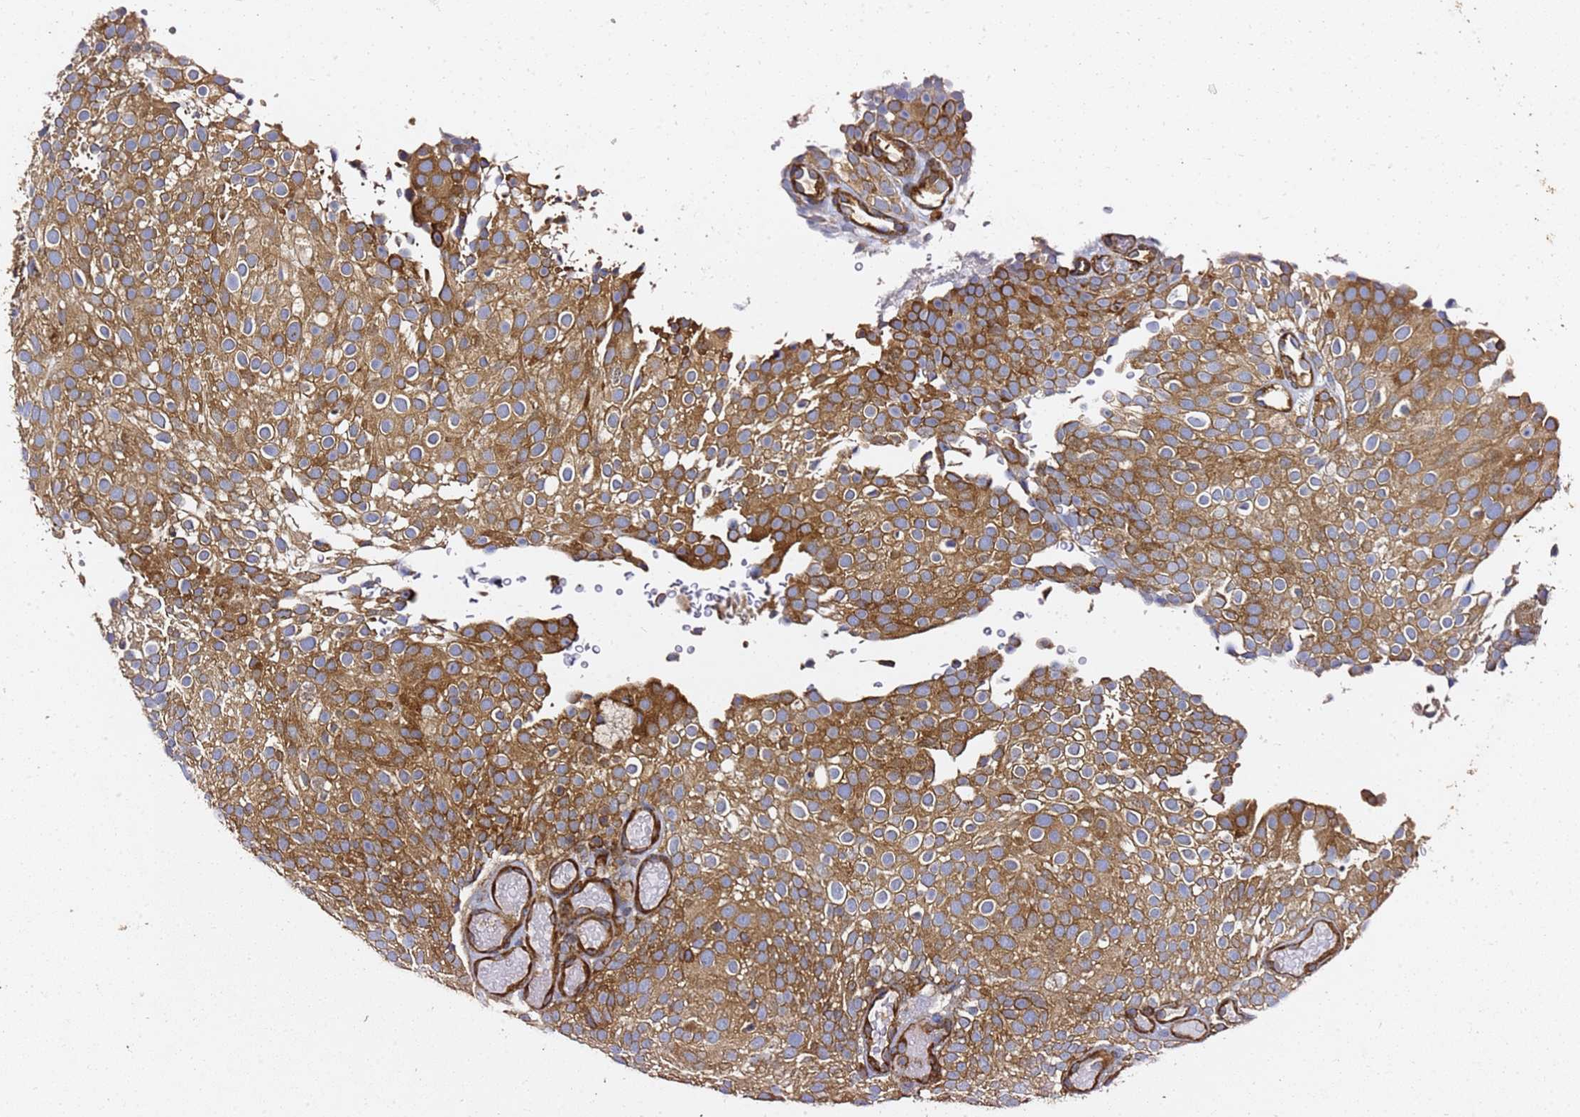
{"staining": {"intensity": "strong", "quantity": ">75%", "location": "cytoplasmic/membranous"}, "tissue": "urothelial cancer", "cell_type": "Tumor cells", "image_type": "cancer", "snomed": [{"axis": "morphology", "description": "Urothelial carcinoma, Low grade"}, {"axis": "topography", "description": "Urinary bladder"}], "caption": "Urothelial cancer stained for a protein displays strong cytoplasmic/membranous positivity in tumor cells. (DAB IHC with brightfield microscopy, high magnification).", "gene": "TPST1", "patient": {"sex": "male", "age": 78}}